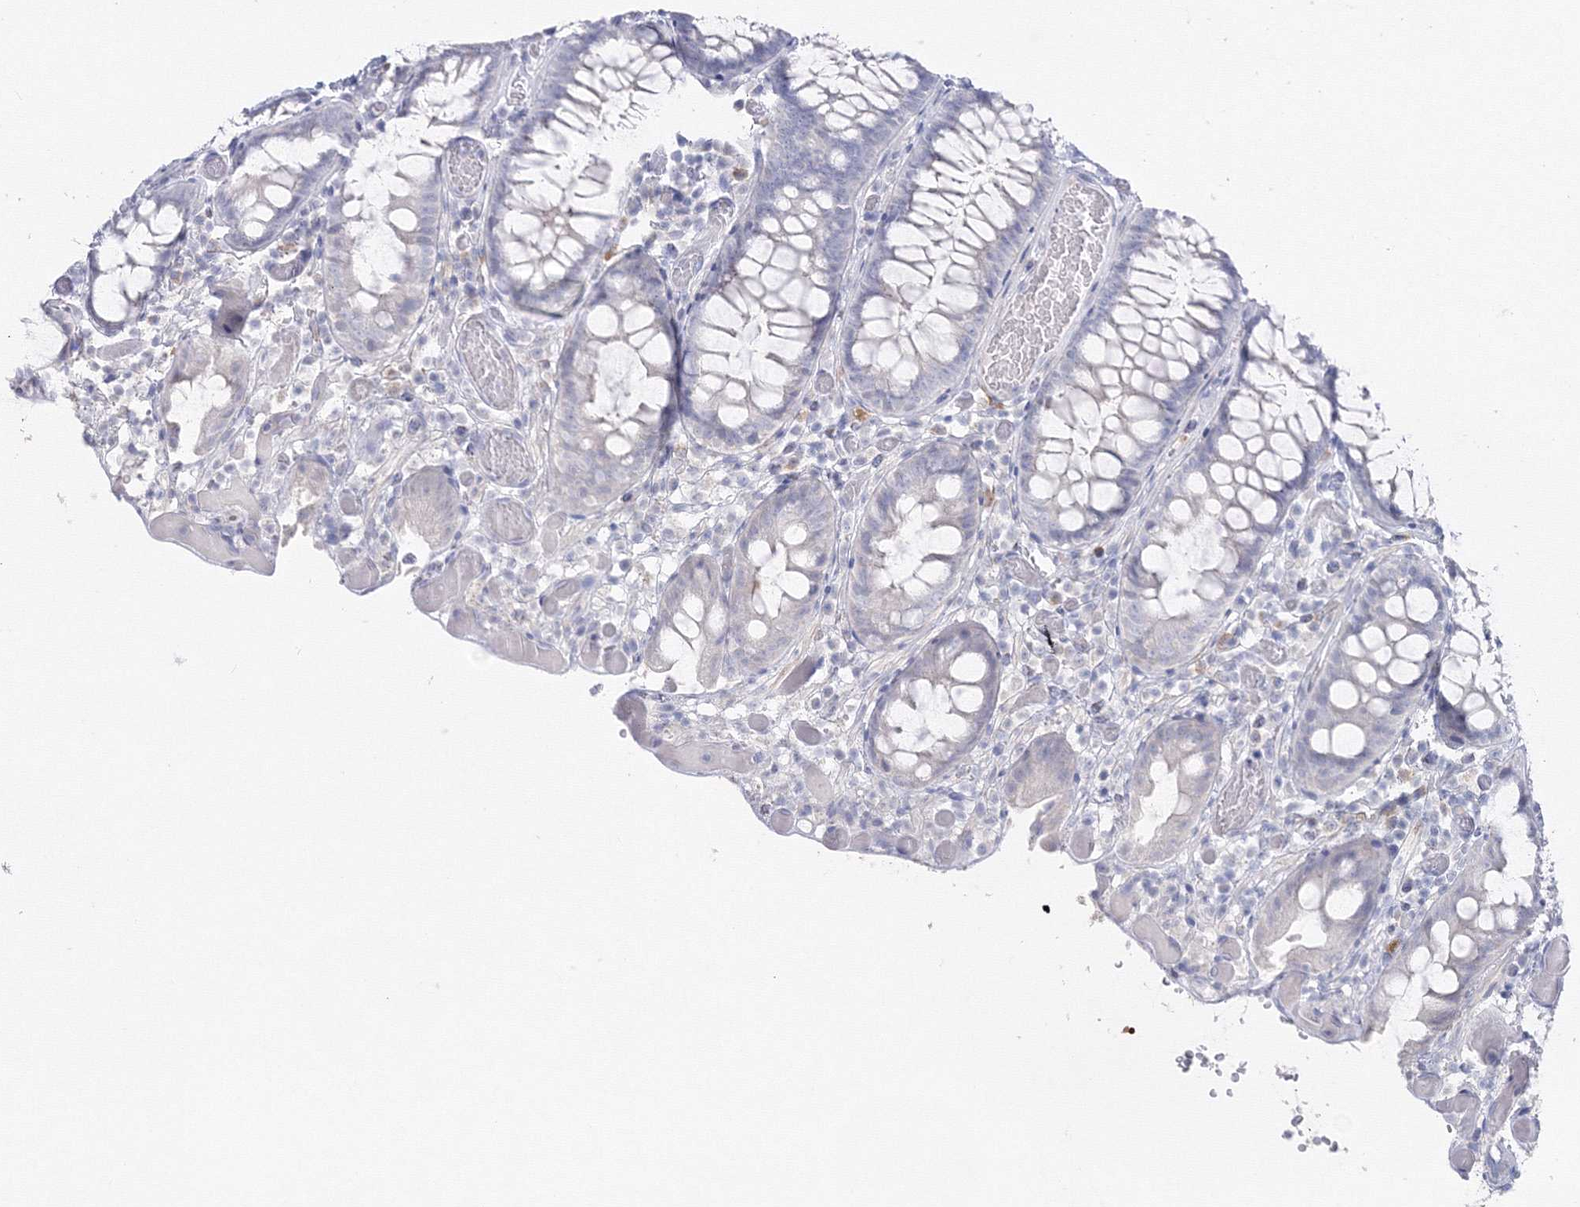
{"staining": {"intensity": "negative", "quantity": "none", "location": "none"}, "tissue": "colon", "cell_type": "Endothelial cells", "image_type": "normal", "snomed": [{"axis": "morphology", "description": "Normal tissue, NOS"}, {"axis": "topography", "description": "Colon"}], "caption": "This is a histopathology image of immunohistochemistry (IHC) staining of normal colon, which shows no positivity in endothelial cells.", "gene": "GCKR", "patient": {"sex": "male", "age": 14}}